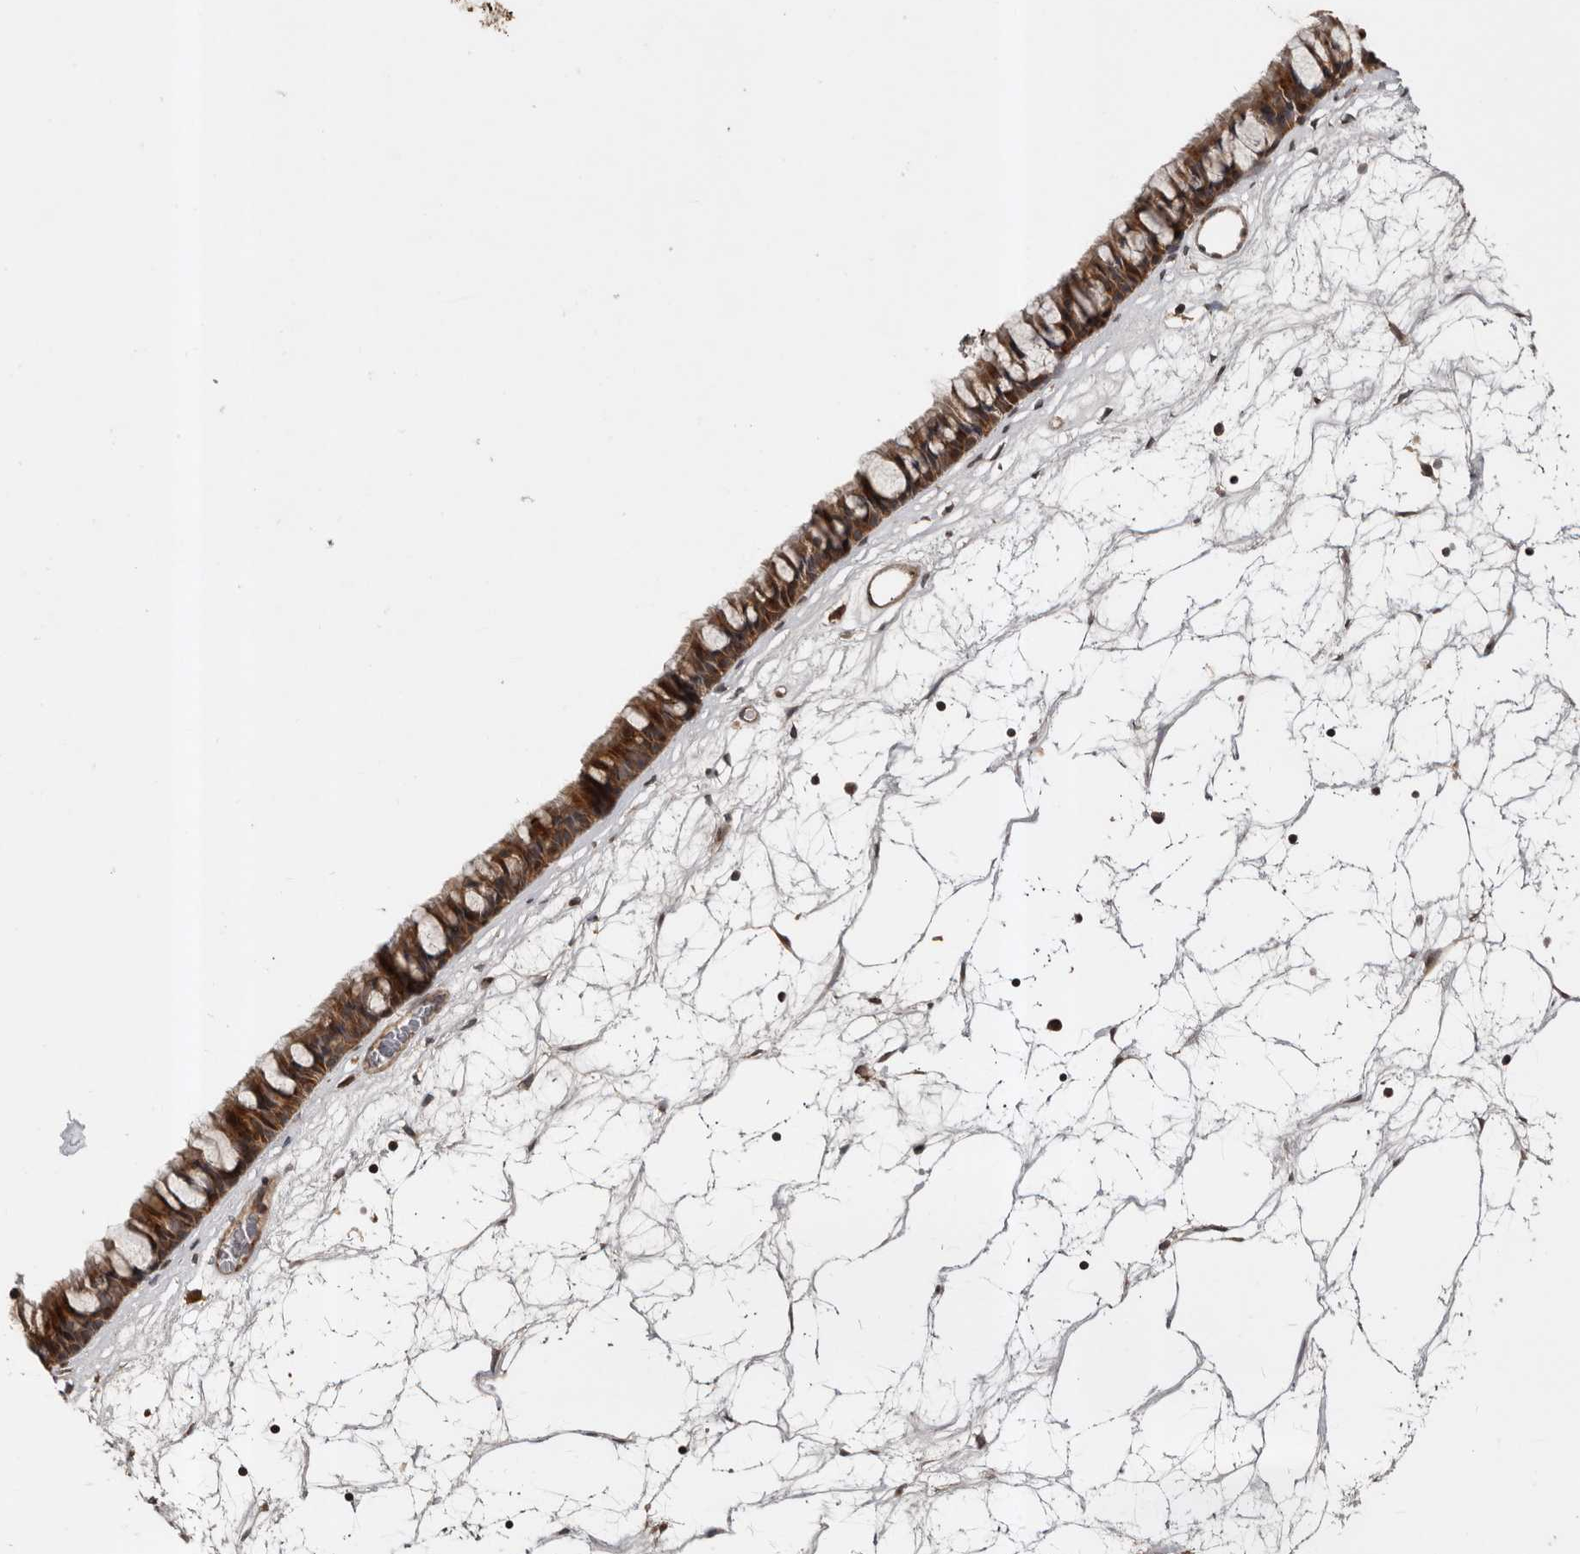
{"staining": {"intensity": "strong", "quantity": ">75%", "location": "cytoplasmic/membranous"}, "tissue": "nasopharynx", "cell_type": "Respiratory epithelial cells", "image_type": "normal", "snomed": [{"axis": "morphology", "description": "Normal tissue, NOS"}, {"axis": "topography", "description": "Nasopharynx"}], "caption": "About >75% of respiratory epithelial cells in normal nasopharynx reveal strong cytoplasmic/membranous protein positivity as visualized by brown immunohistochemical staining.", "gene": "CCDC190", "patient": {"sex": "male", "age": 64}}